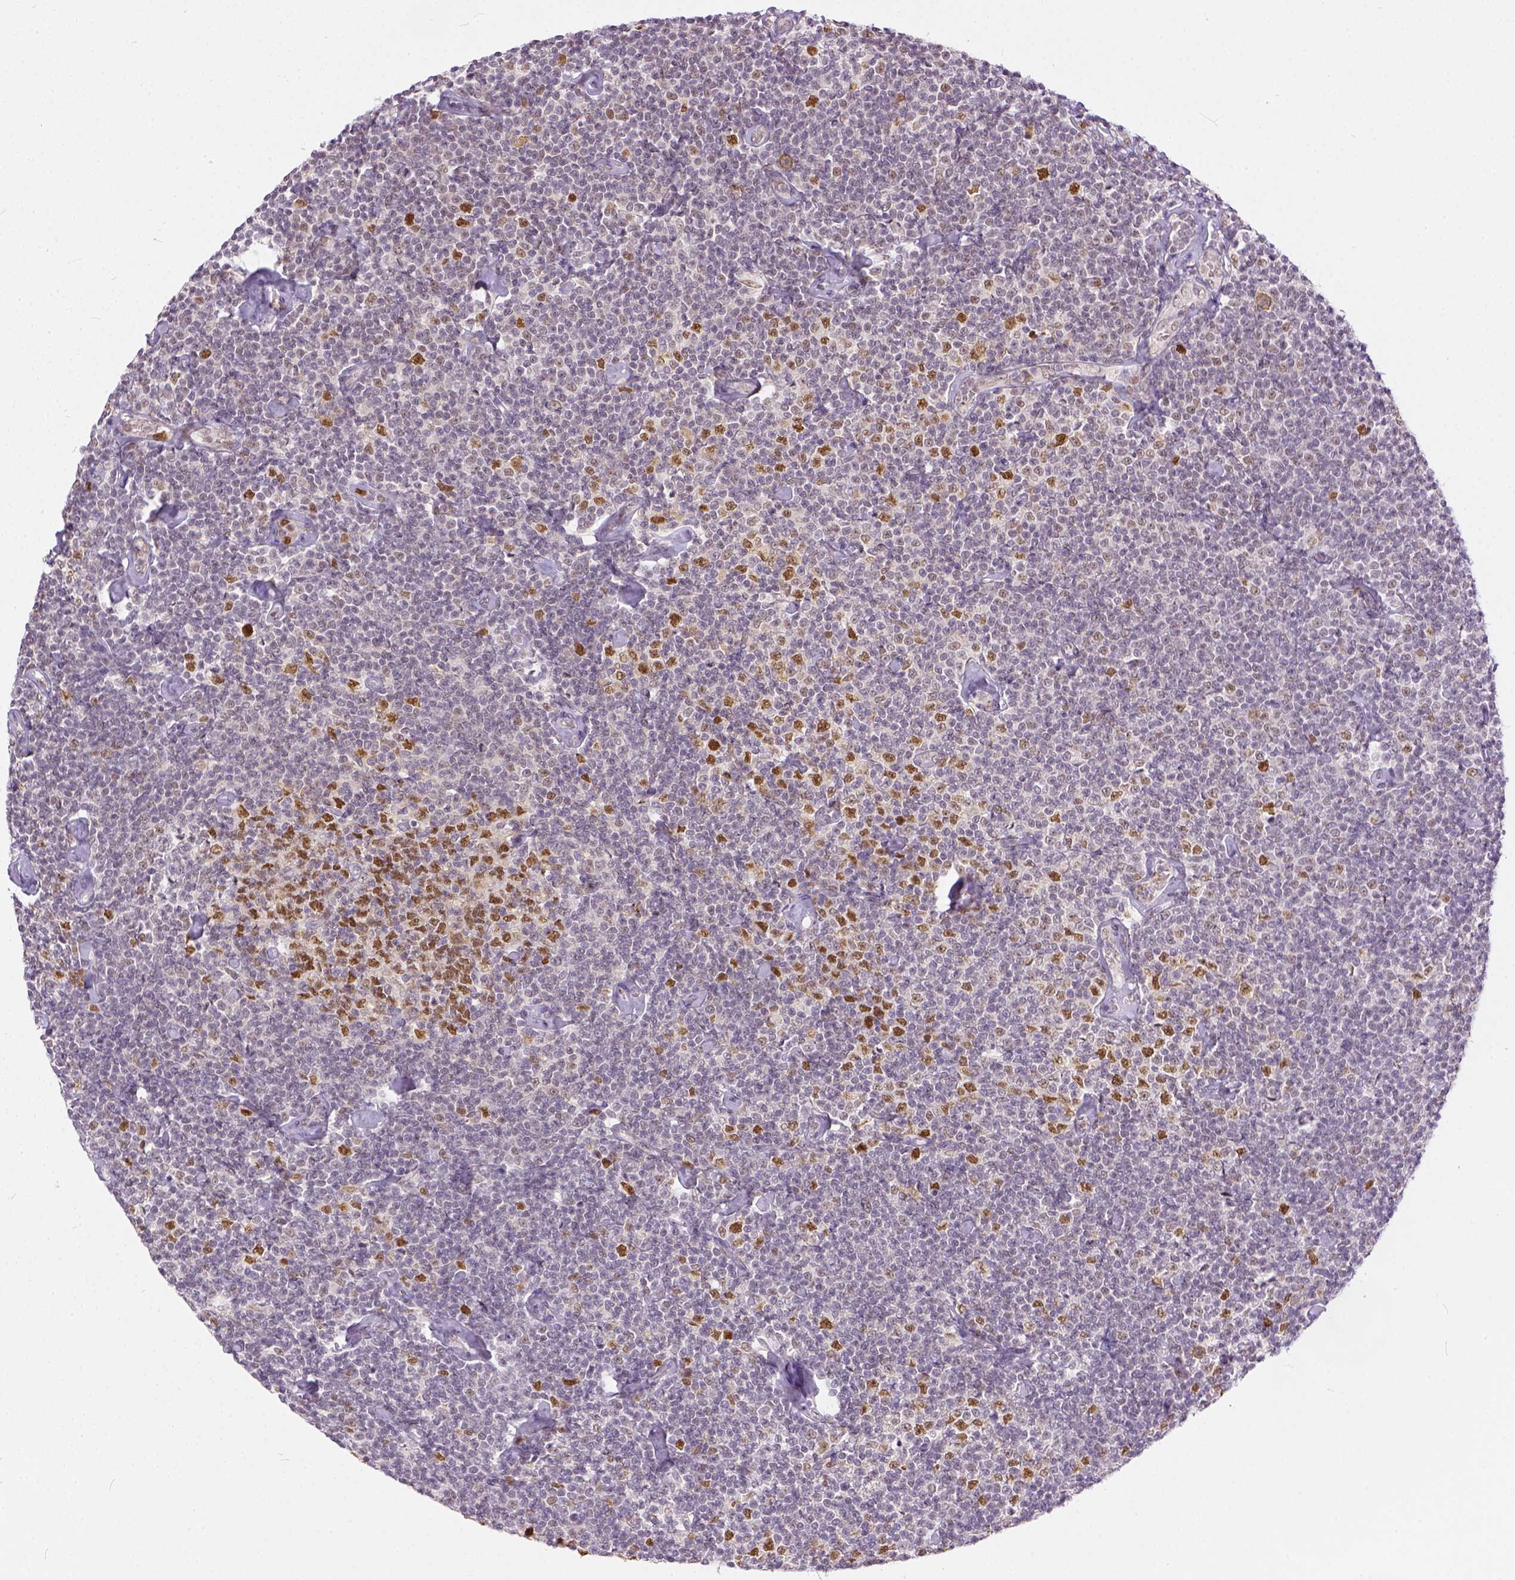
{"staining": {"intensity": "moderate", "quantity": "<25%", "location": "nuclear"}, "tissue": "lymphoma", "cell_type": "Tumor cells", "image_type": "cancer", "snomed": [{"axis": "morphology", "description": "Malignant lymphoma, non-Hodgkin's type, Low grade"}, {"axis": "topography", "description": "Lymph node"}], "caption": "Malignant lymphoma, non-Hodgkin's type (low-grade) stained with a brown dye shows moderate nuclear positive positivity in approximately <25% of tumor cells.", "gene": "ERCC1", "patient": {"sex": "male", "age": 81}}